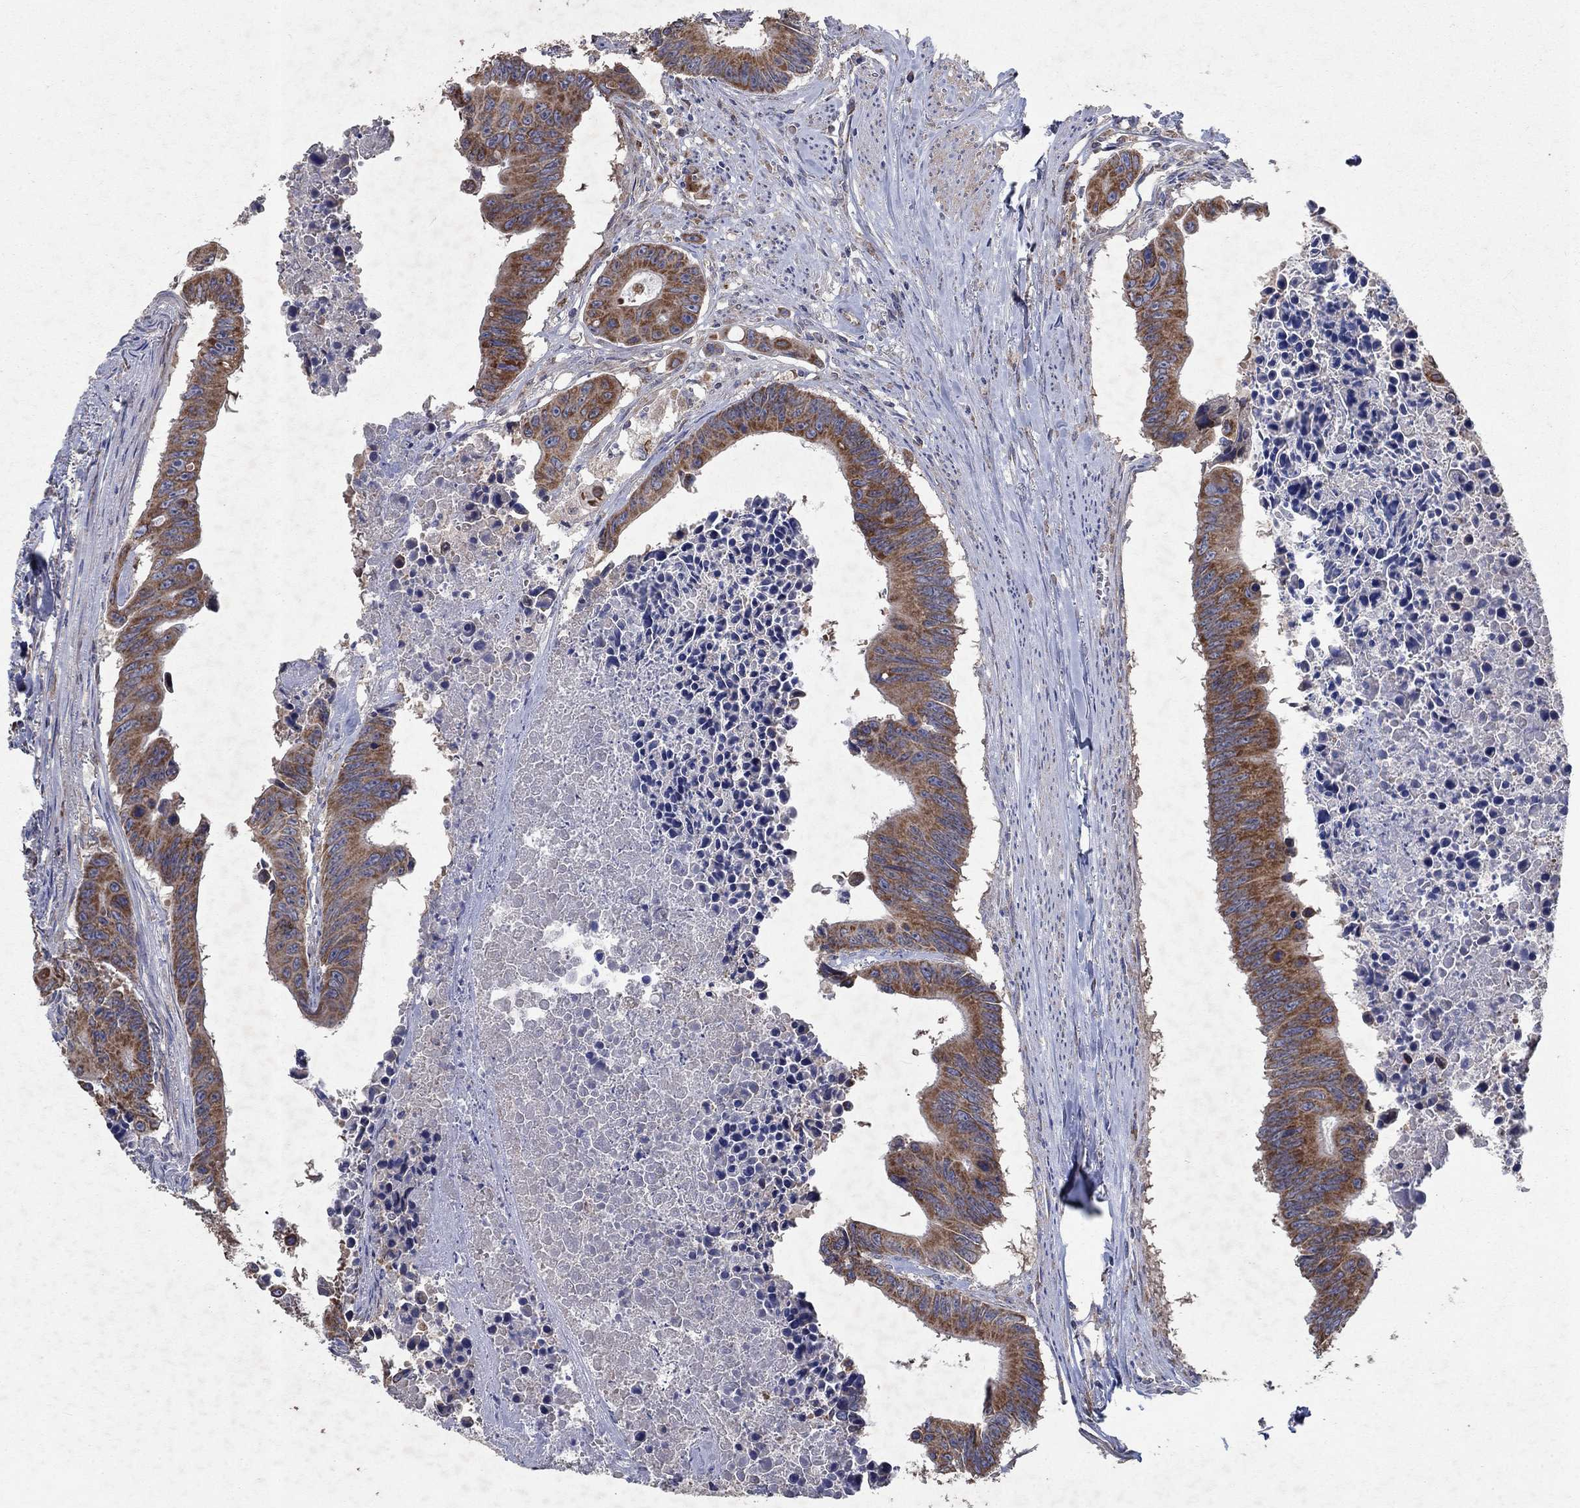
{"staining": {"intensity": "strong", "quantity": "25%-75%", "location": "cytoplasmic/membranous"}, "tissue": "colorectal cancer", "cell_type": "Tumor cells", "image_type": "cancer", "snomed": [{"axis": "morphology", "description": "Adenocarcinoma, NOS"}, {"axis": "topography", "description": "Colon"}], "caption": "About 25%-75% of tumor cells in adenocarcinoma (colorectal) exhibit strong cytoplasmic/membranous protein expression as visualized by brown immunohistochemical staining.", "gene": "NCEH1", "patient": {"sex": "female", "age": 87}}